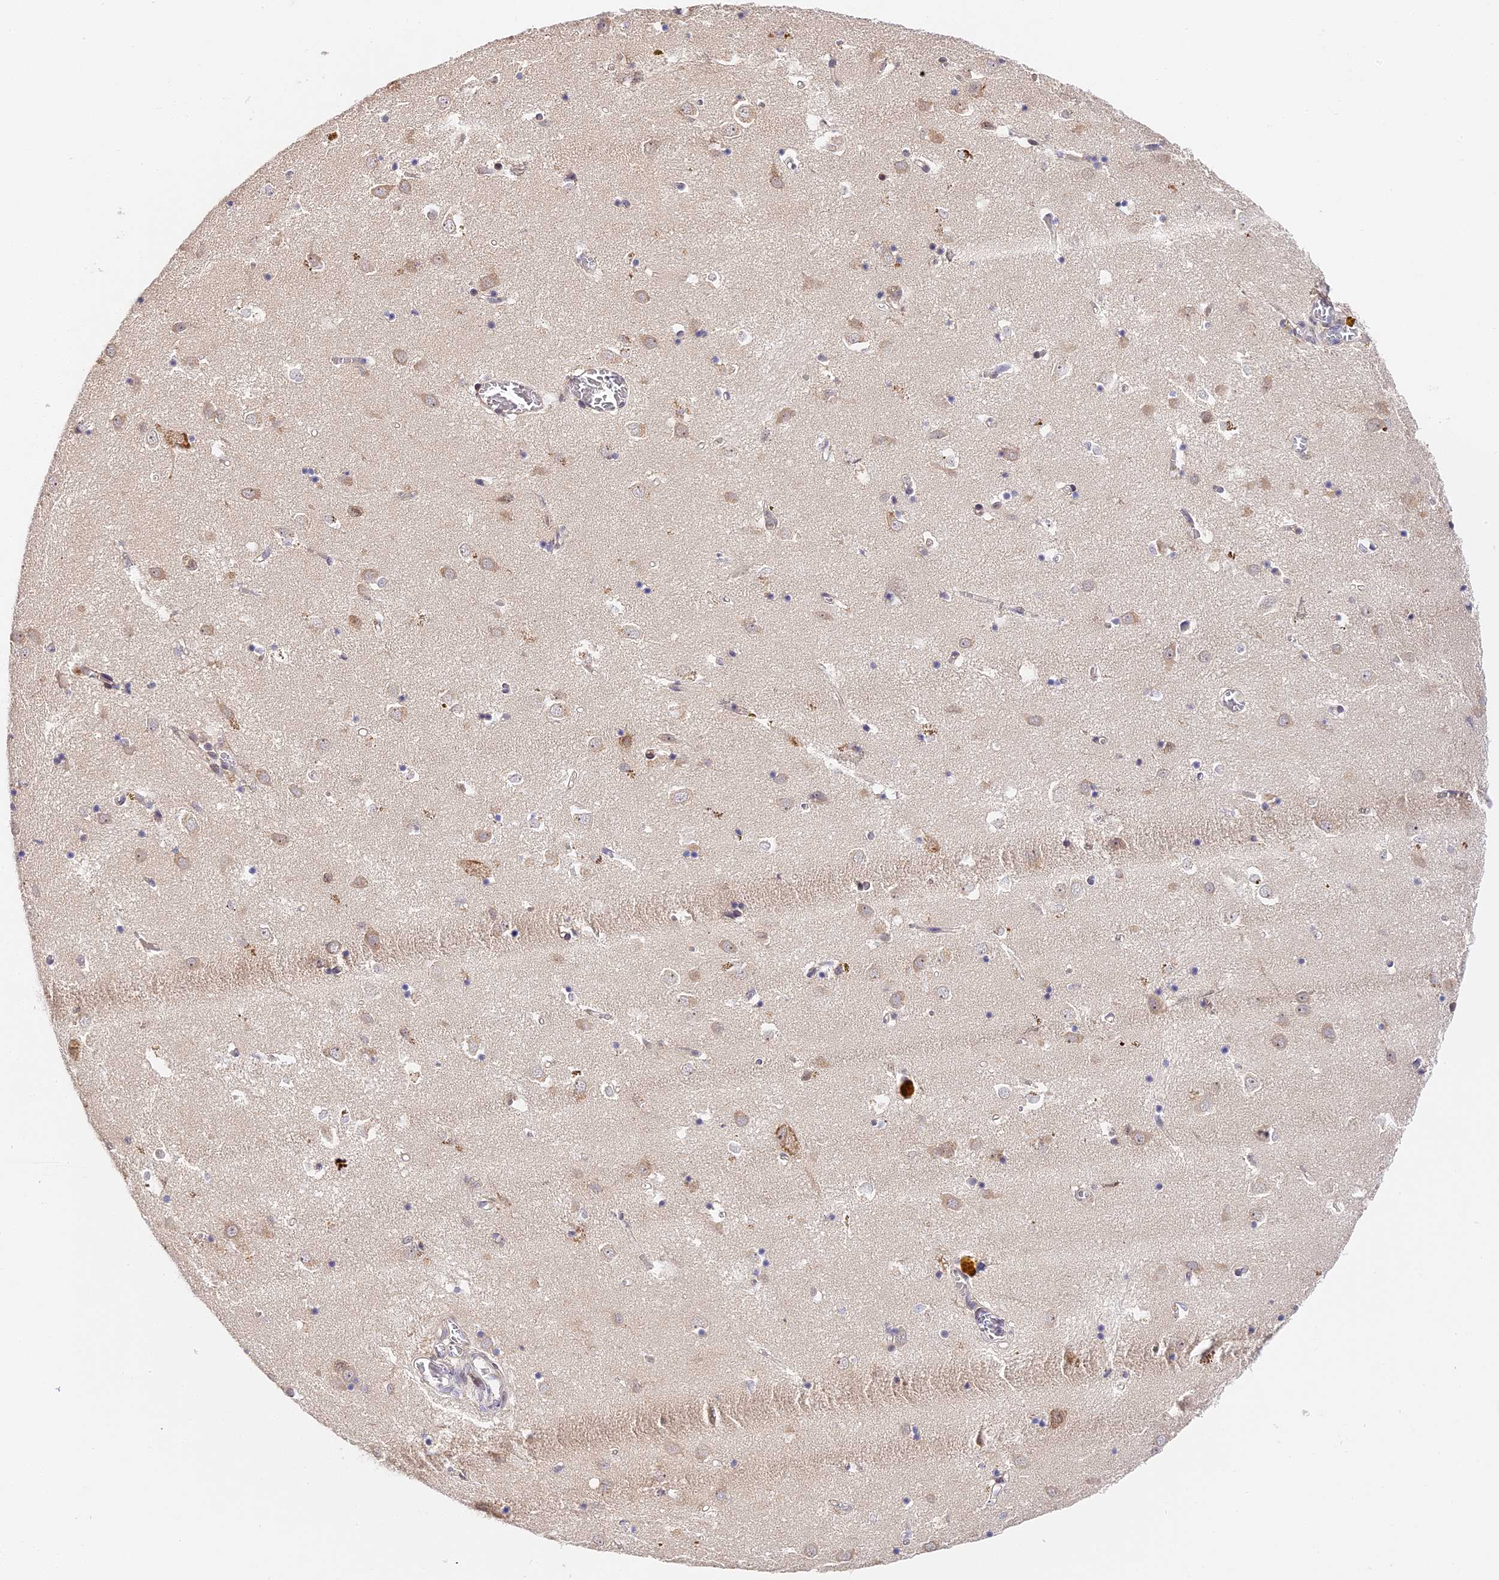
{"staining": {"intensity": "weak", "quantity": "<25%", "location": "cytoplasmic/membranous"}, "tissue": "caudate", "cell_type": "Glial cells", "image_type": "normal", "snomed": [{"axis": "morphology", "description": "Normal tissue, NOS"}, {"axis": "topography", "description": "Lateral ventricle wall"}], "caption": "An IHC photomicrograph of benign caudate is shown. There is no staining in glial cells of caudate.", "gene": "IMPACT", "patient": {"sex": "male", "age": 70}}